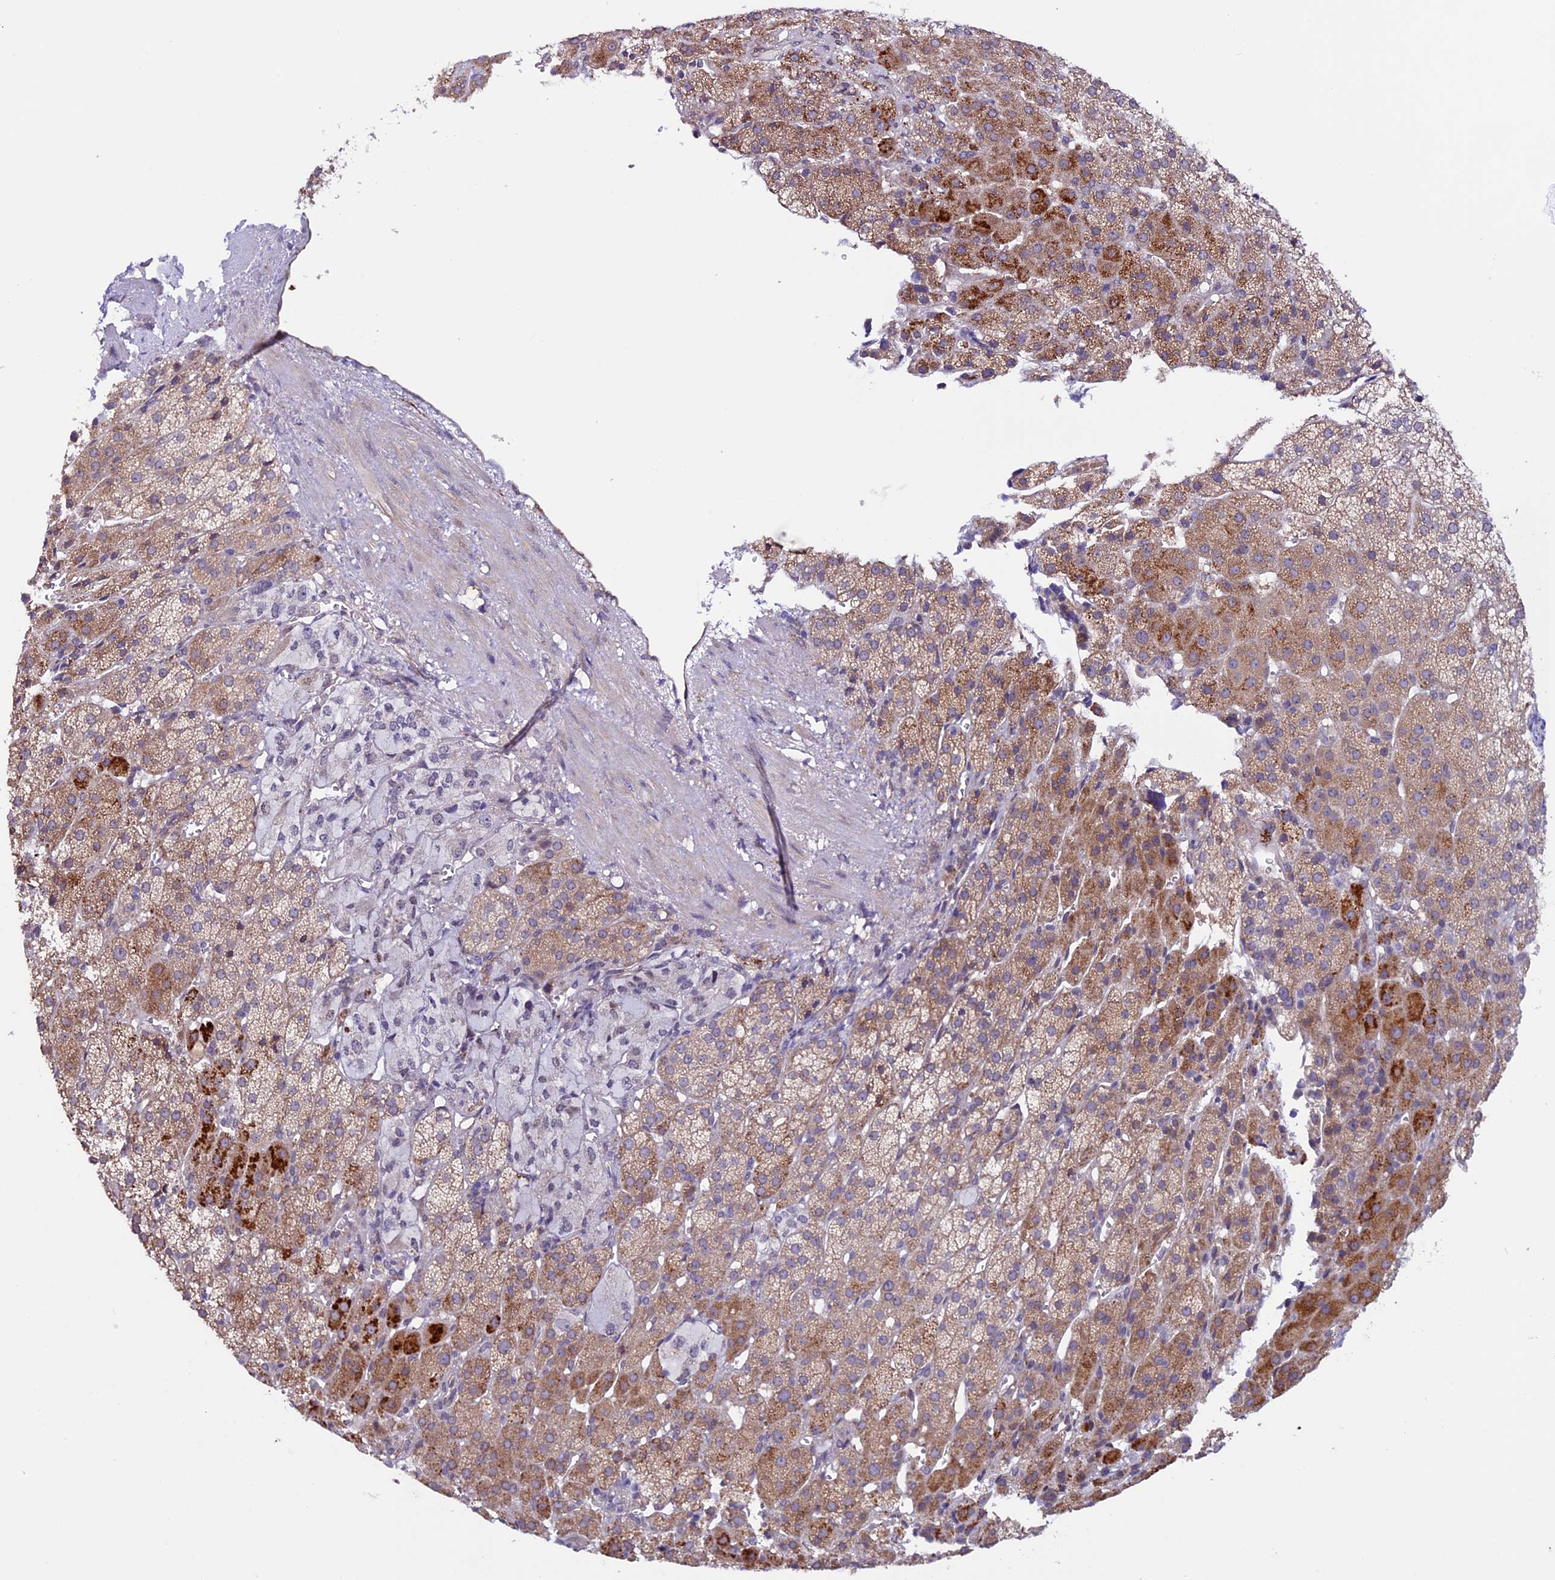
{"staining": {"intensity": "moderate", "quantity": "25%-75%", "location": "cytoplasmic/membranous"}, "tissue": "adrenal gland", "cell_type": "Glandular cells", "image_type": "normal", "snomed": [{"axis": "morphology", "description": "Normal tissue, NOS"}, {"axis": "topography", "description": "Adrenal gland"}], "caption": "Protein expression by immunohistochemistry exhibits moderate cytoplasmic/membranous expression in approximately 25%-75% of glandular cells in normal adrenal gland.", "gene": "TMEM171", "patient": {"sex": "female", "age": 57}}